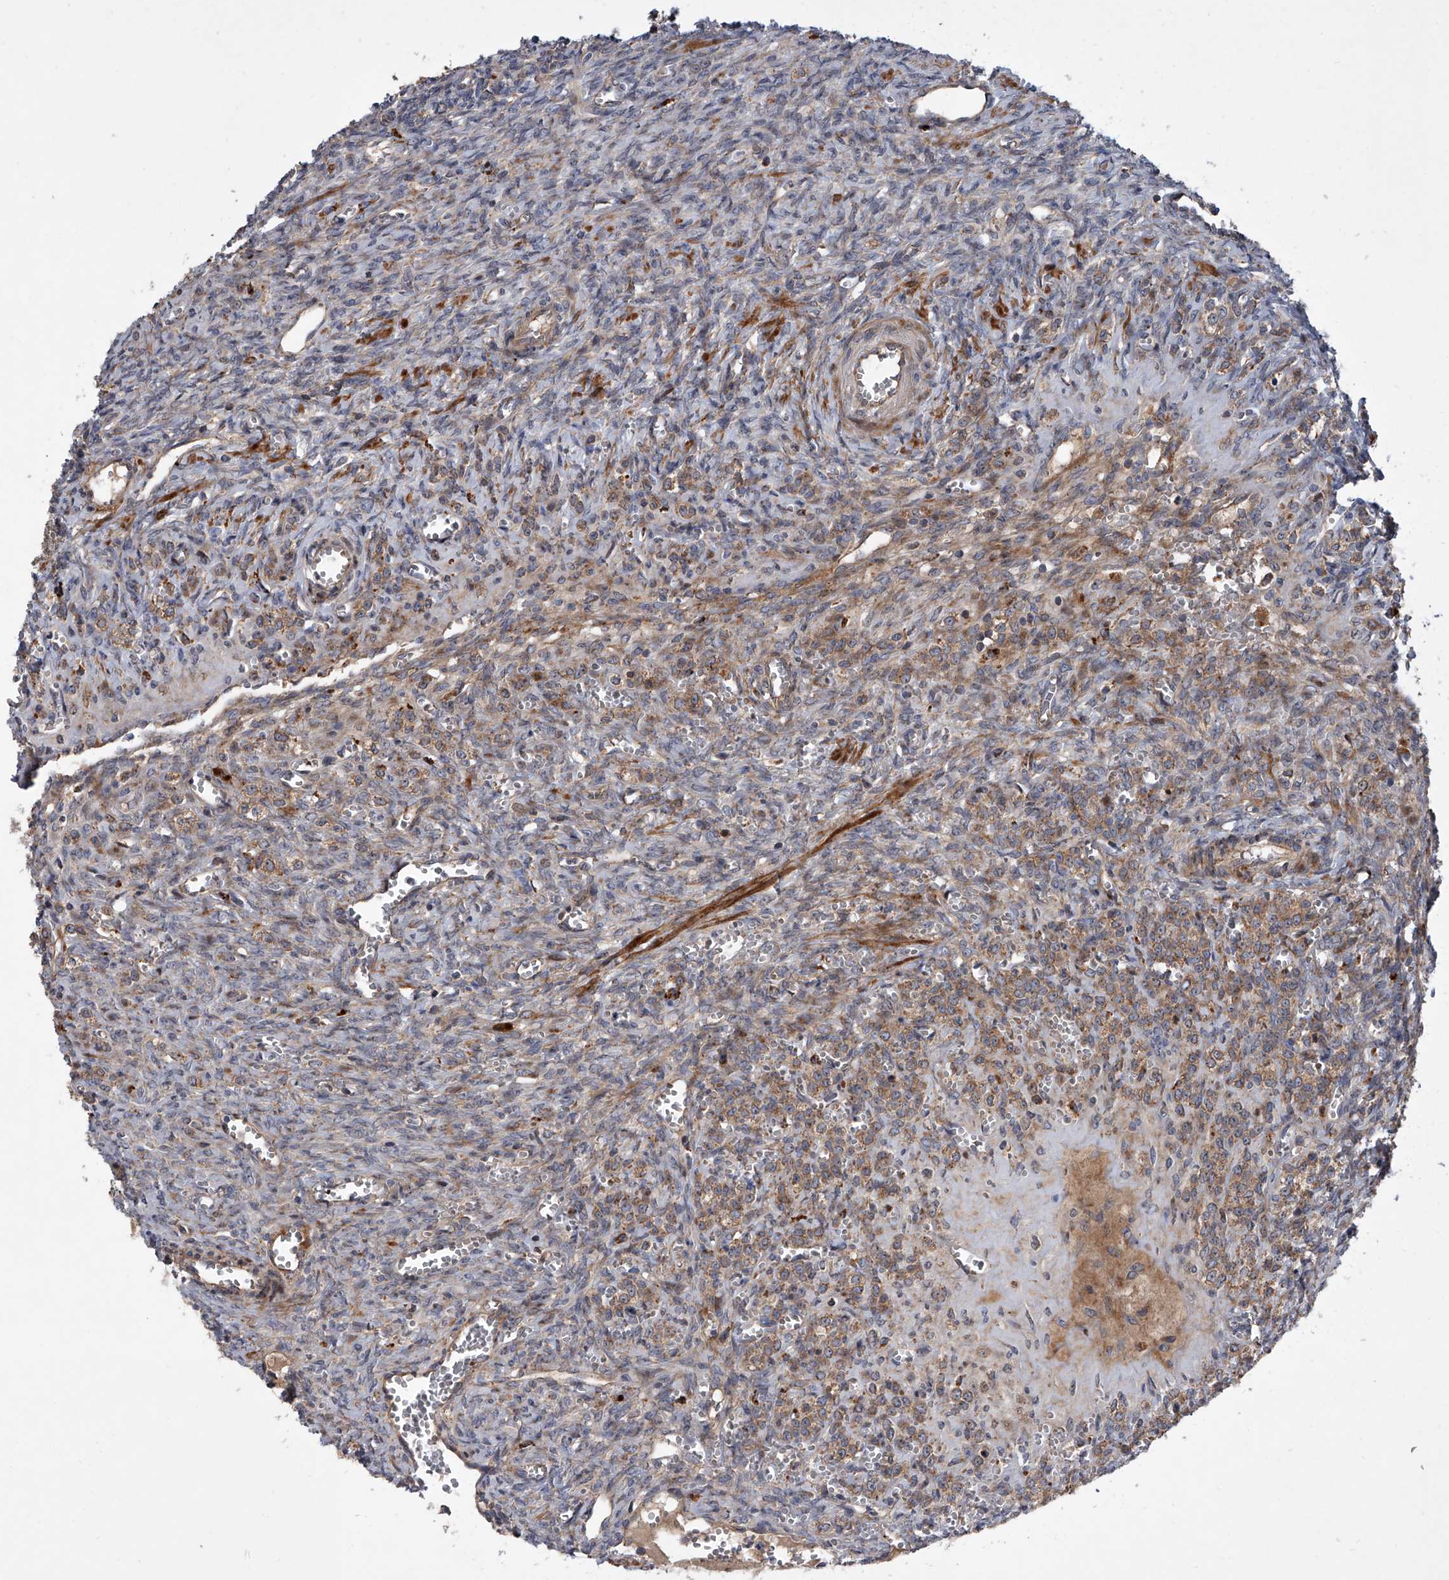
{"staining": {"intensity": "weak", "quantity": "25%-75%", "location": "cytoplasmic/membranous"}, "tissue": "ovary", "cell_type": "Ovarian stroma cells", "image_type": "normal", "snomed": [{"axis": "morphology", "description": "Normal tissue, NOS"}, {"axis": "topography", "description": "Ovary"}], "caption": "Unremarkable ovary displays weak cytoplasmic/membranous expression in approximately 25%-75% of ovarian stroma cells.", "gene": "USP47", "patient": {"sex": "female", "age": 41}}